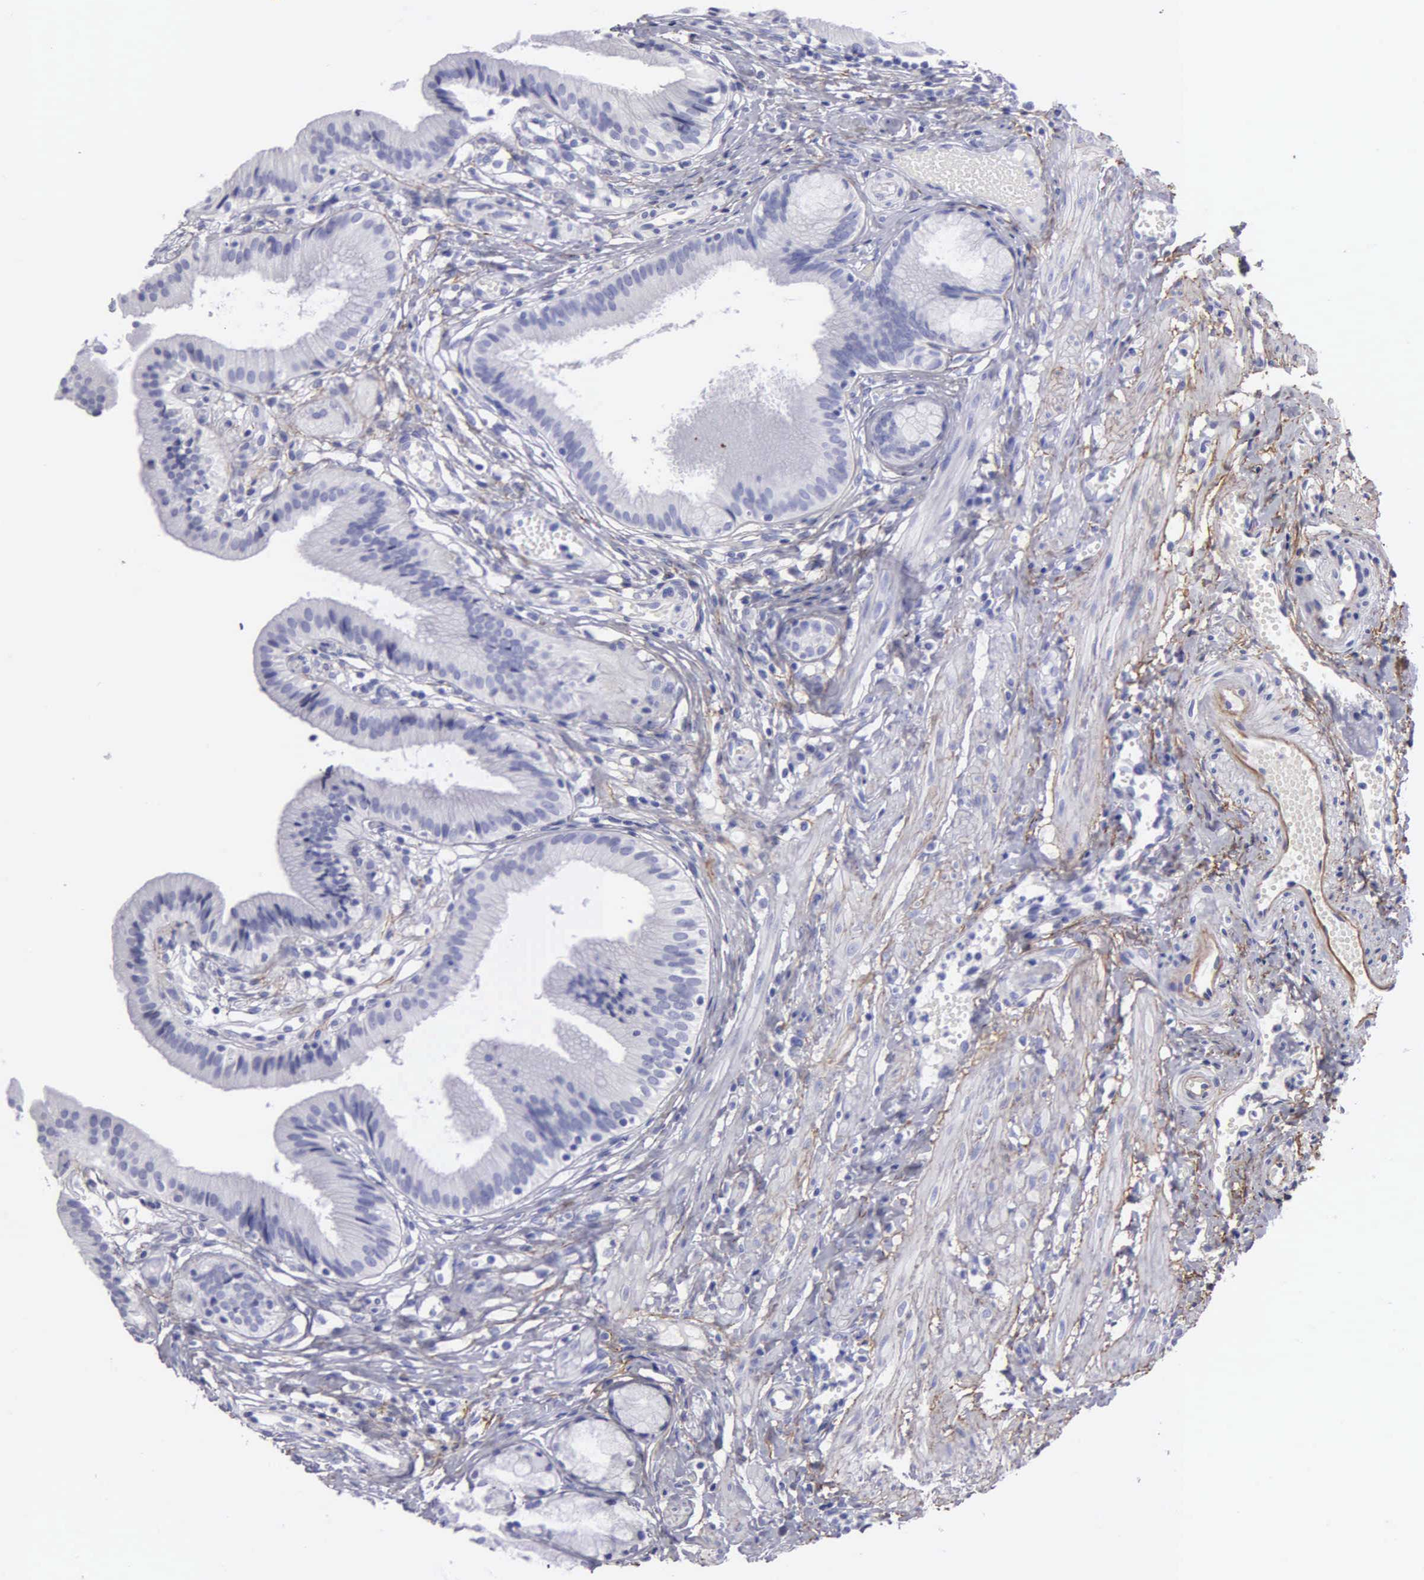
{"staining": {"intensity": "negative", "quantity": "none", "location": "none"}, "tissue": "gallbladder", "cell_type": "Glandular cells", "image_type": "normal", "snomed": [{"axis": "morphology", "description": "Normal tissue, NOS"}, {"axis": "topography", "description": "Gallbladder"}], "caption": "Human gallbladder stained for a protein using immunohistochemistry displays no expression in glandular cells.", "gene": "FBLN5", "patient": {"sex": "male", "age": 28}}